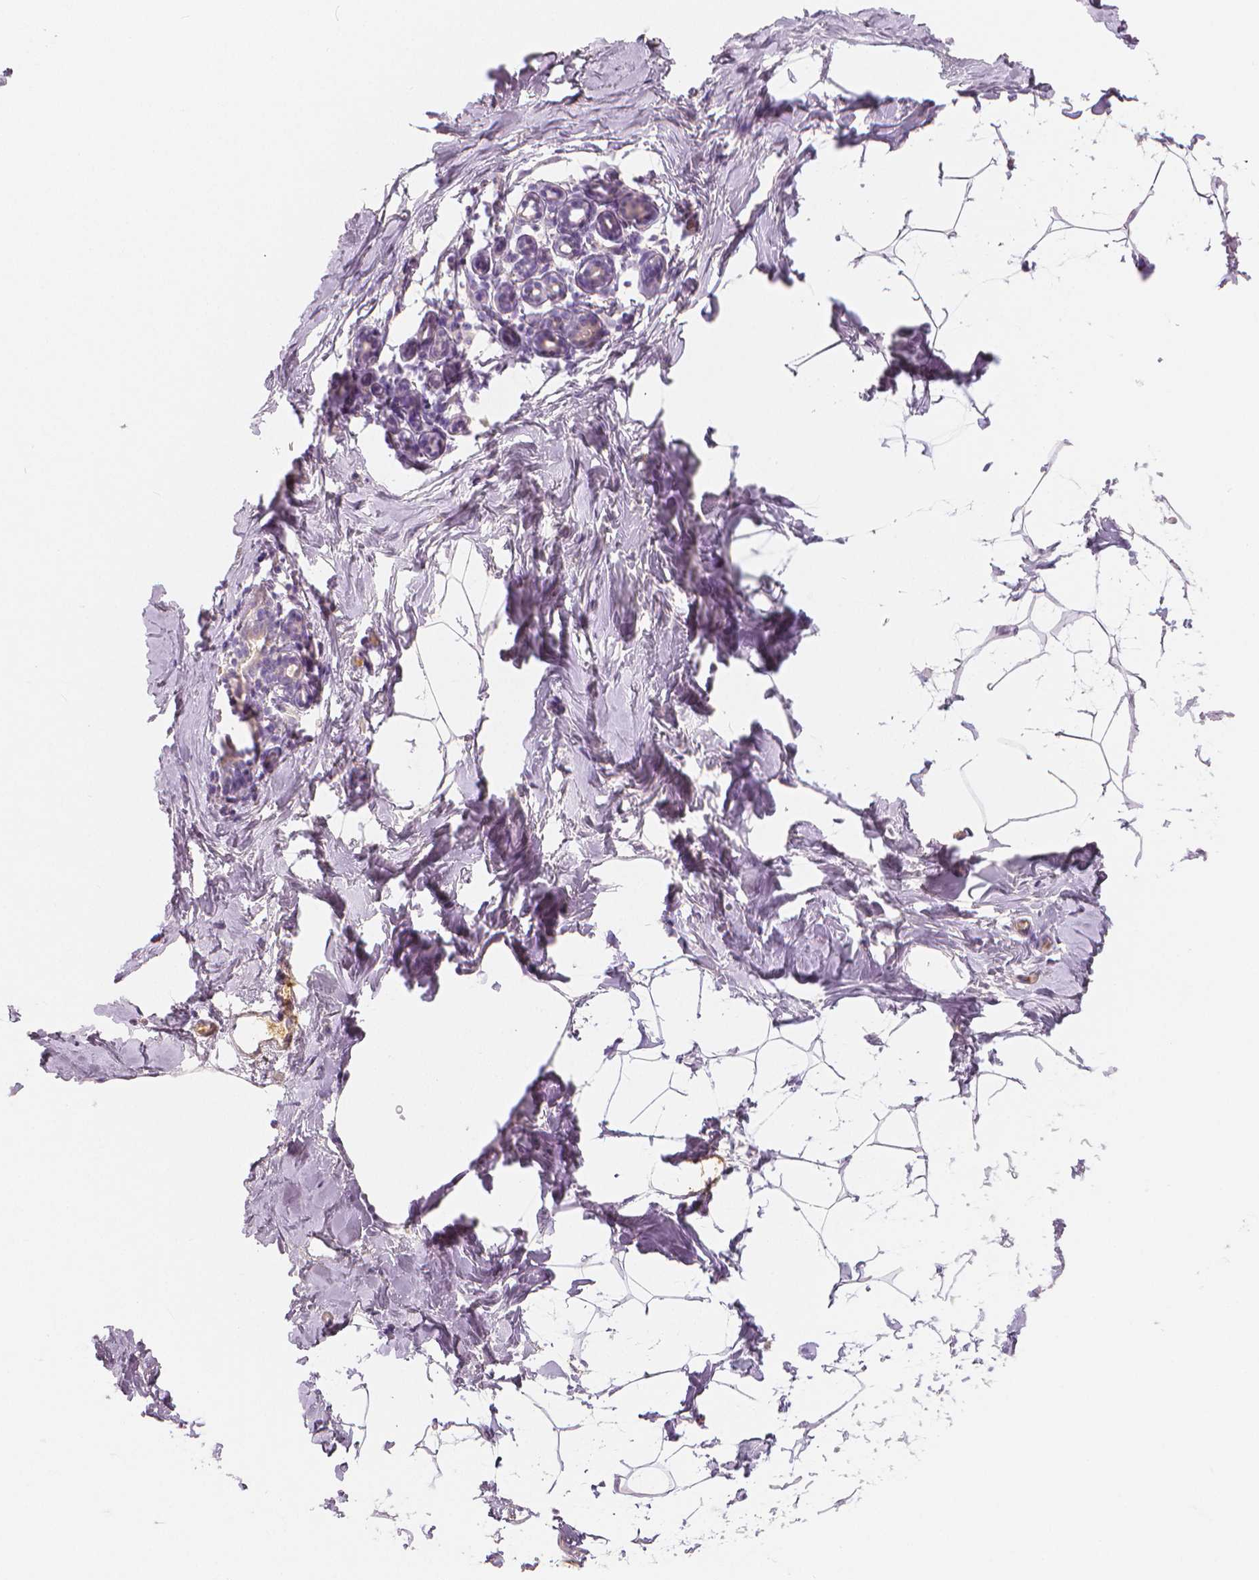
{"staining": {"intensity": "negative", "quantity": "none", "location": "none"}, "tissue": "breast", "cell_type": "Adipocytes", "image_type": "normal", "snomed": [{"axis": "morphology", "description": "Normal tissue, NOS"}, {"axis": "topography", "description": "Breast"}], "caption": "Immunohistochemistry (IHC) of benign breast exhibits no staining in adipocytes. (Brightfield microscopy of DAB IHC at high magnification).", "gene": "APOA4", "patient": {"sex": "female", "age": 32}}